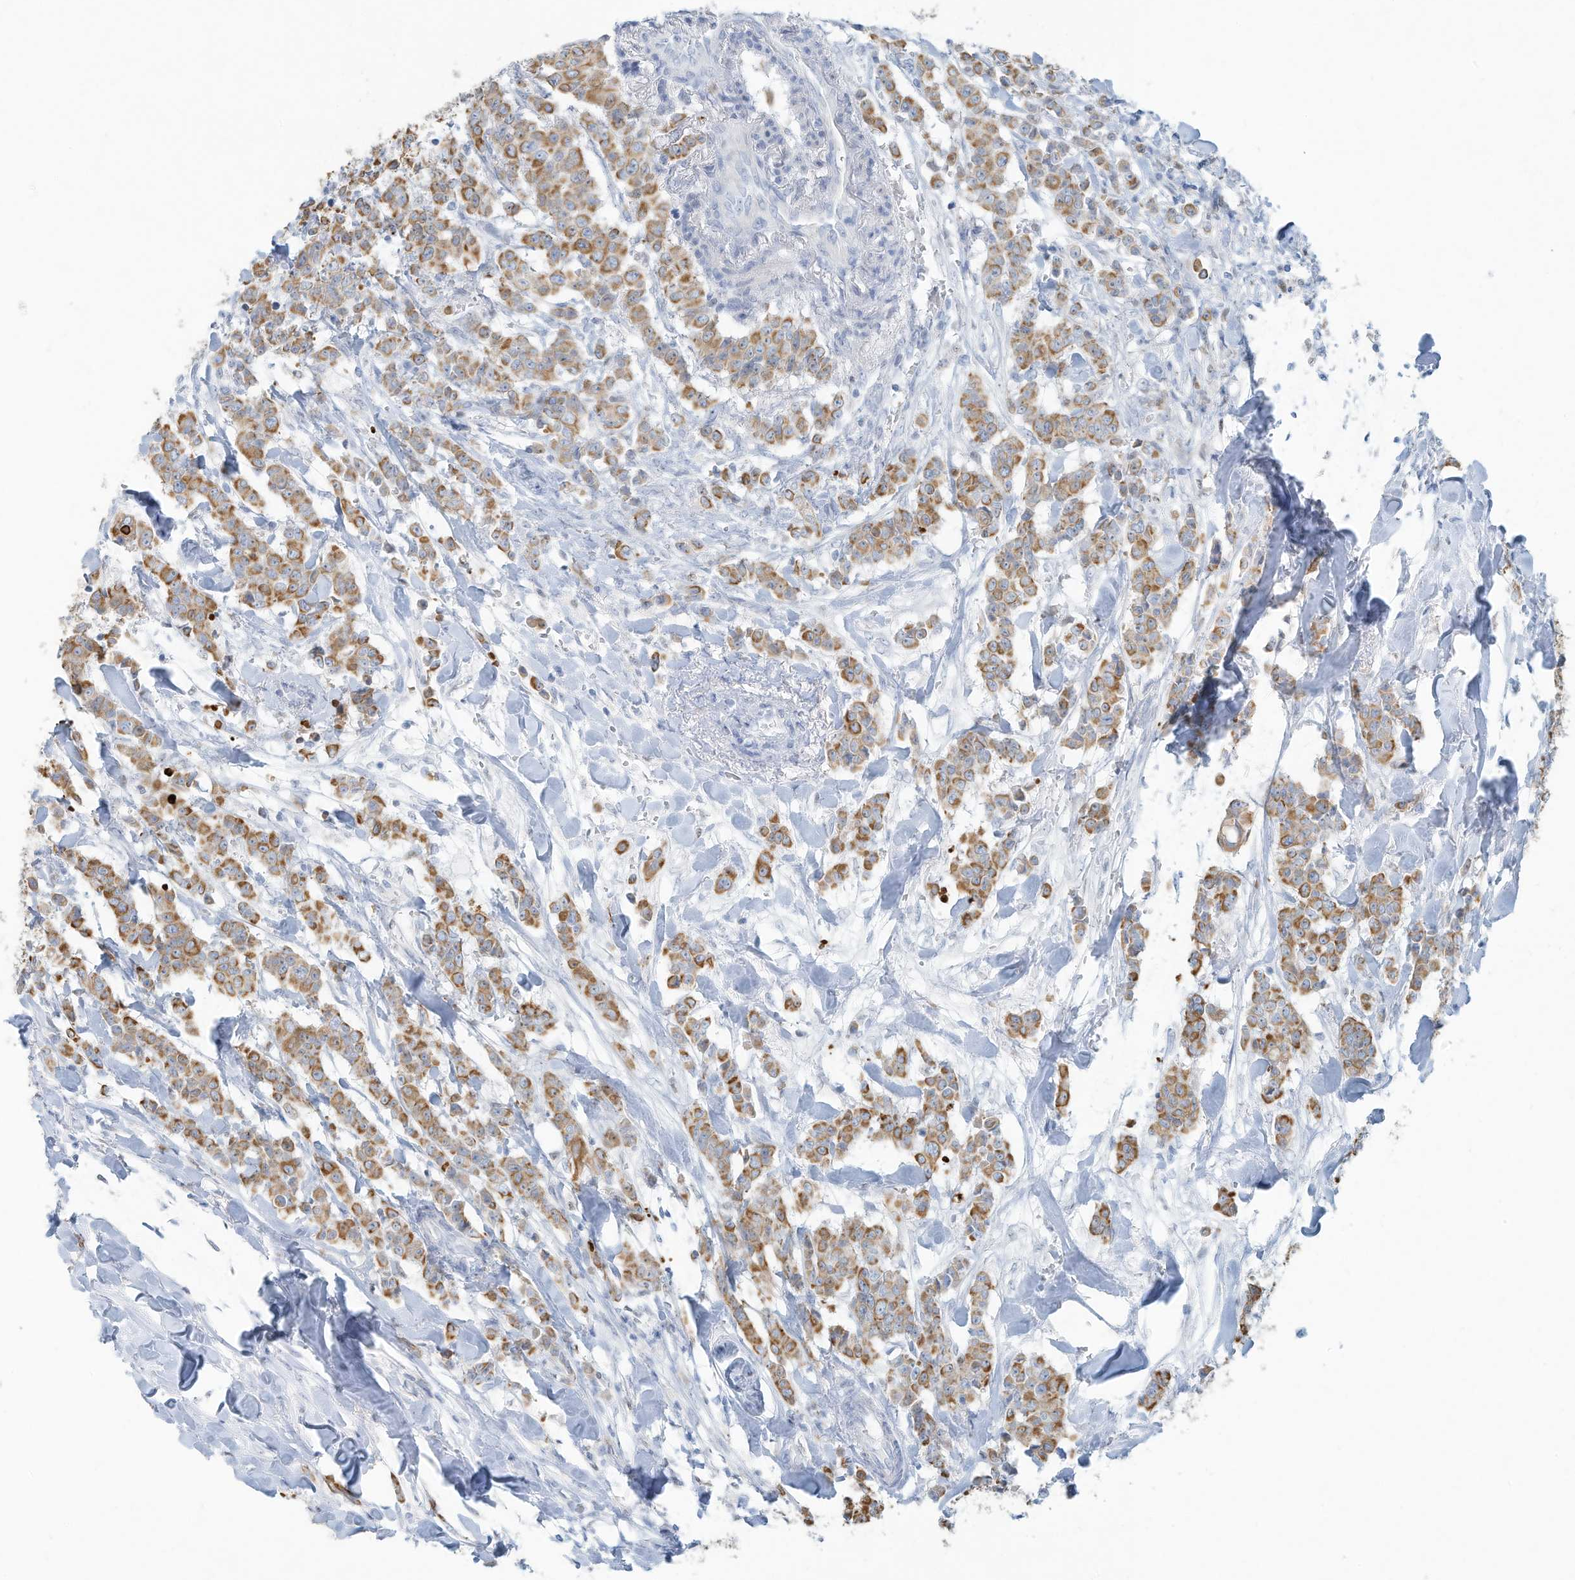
{"staining": {"intensity": "moderate", "quantity": ">75%", "location": "cytoplasmic/membranous"}, "tissue": "breast cancer", "cell_type": "Tumor cells", "image_type": "cancer", "snomed": [{"axis": "morphology", "description": "Duct carcinoma"}, {"axis": "topography", "description": "Breast"}], "caption": "Tumor cells exhibit medium levels of moderate cytoplasmic/membranous staining in approximately >75% of cells in human breast cancer.", "gene": "TUBE1", "patient": {"sex": "female", "age": 40}}